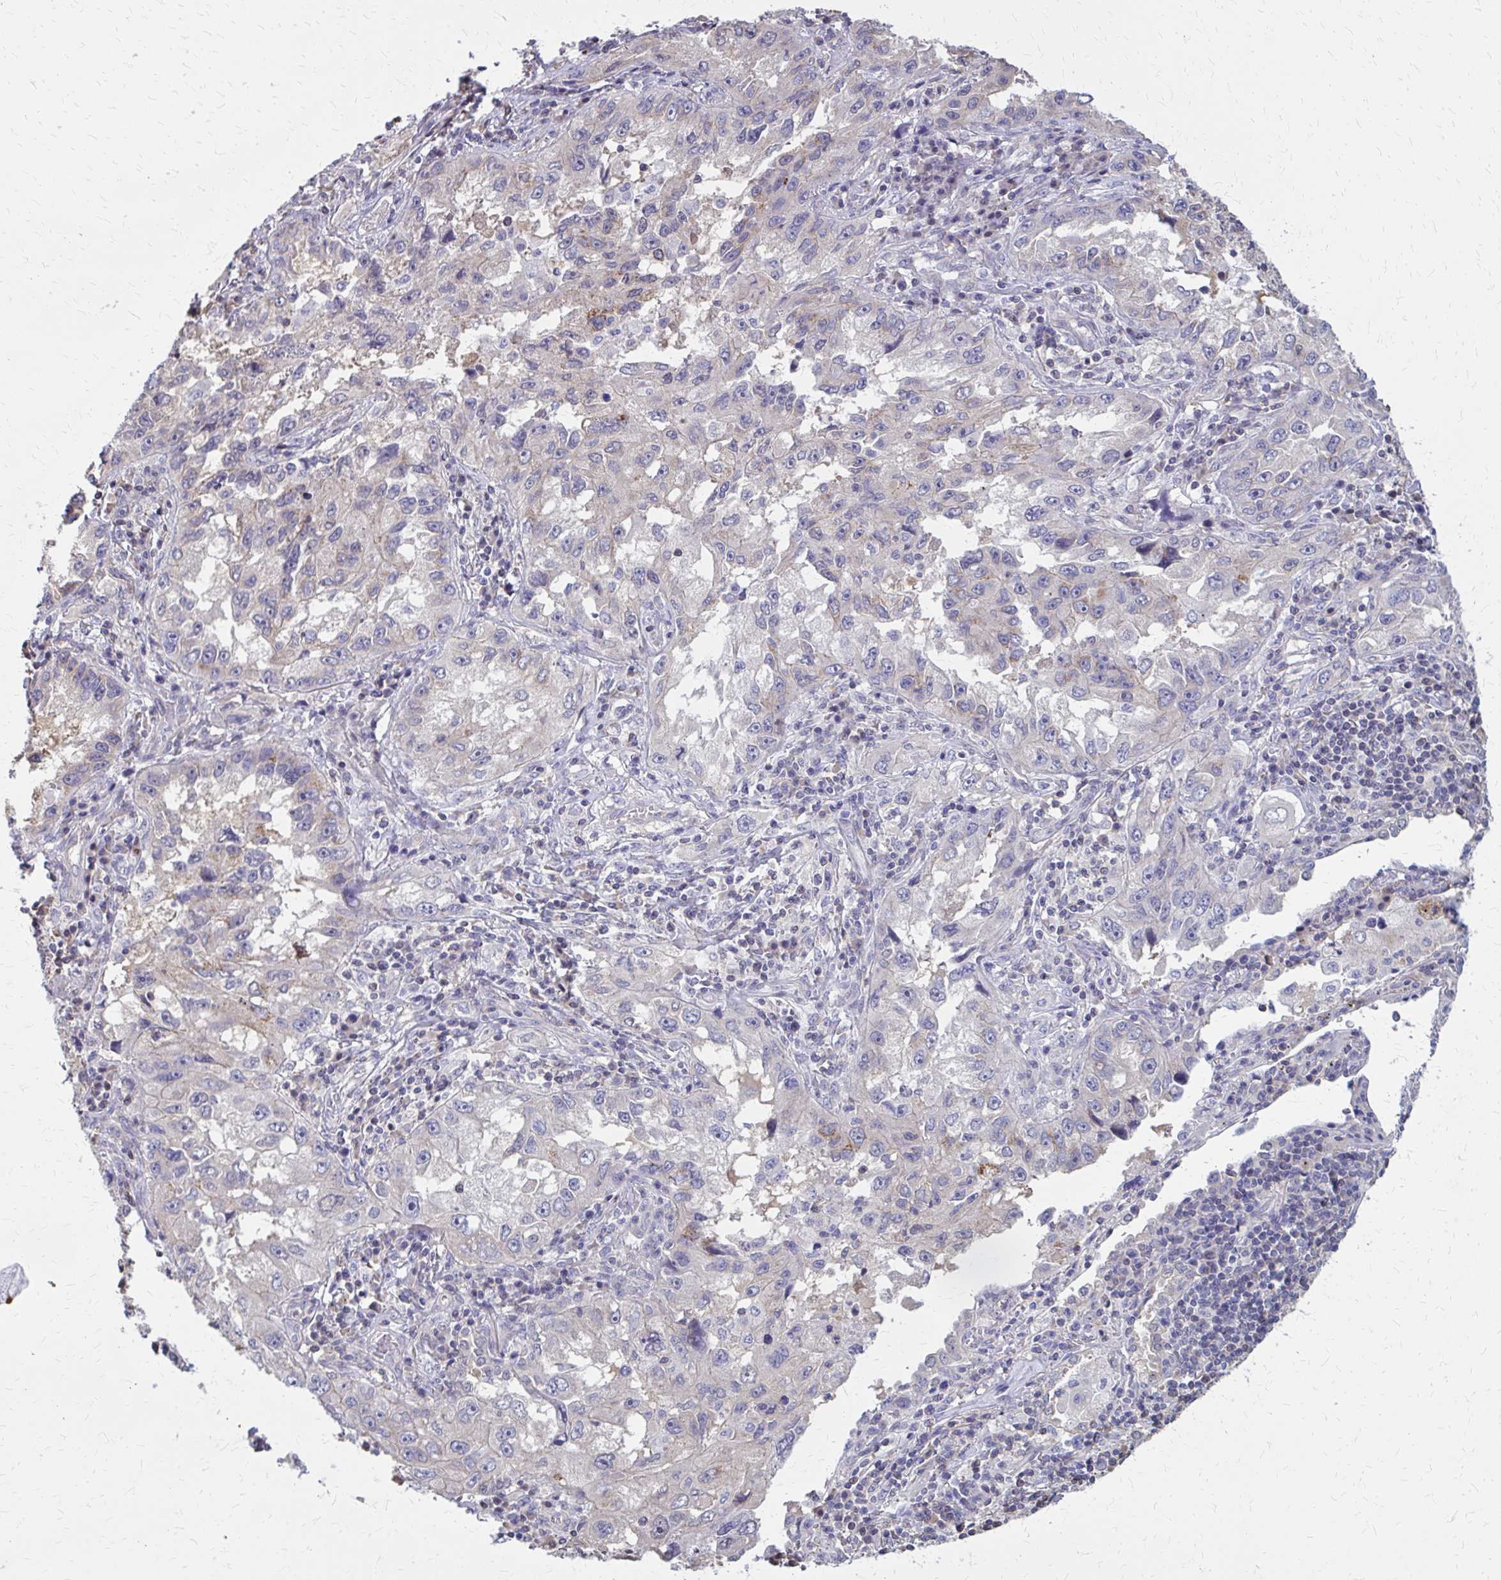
{"staining": {"intensity": "moderate", "quantity": "<25%", "location": "cytoplasmic/membranous"}, "tissue": "lung cancer", "cell_type": "Tumor cells", "image_type": "cancer", "snomed": [{"axis": "morphology", "description": "Adenocarcinoma, NOS"}, {"axis": "topography", "description": "Lung"}], "caption": "DAB immunohistochemical staining of human lung adenocarcinoma displays moderate cytoplasmic/membranous protein staining in approximately <25% of tumor cells.", "gene": "IFI44L", "patient": {"sex": "female", "age": 73}}